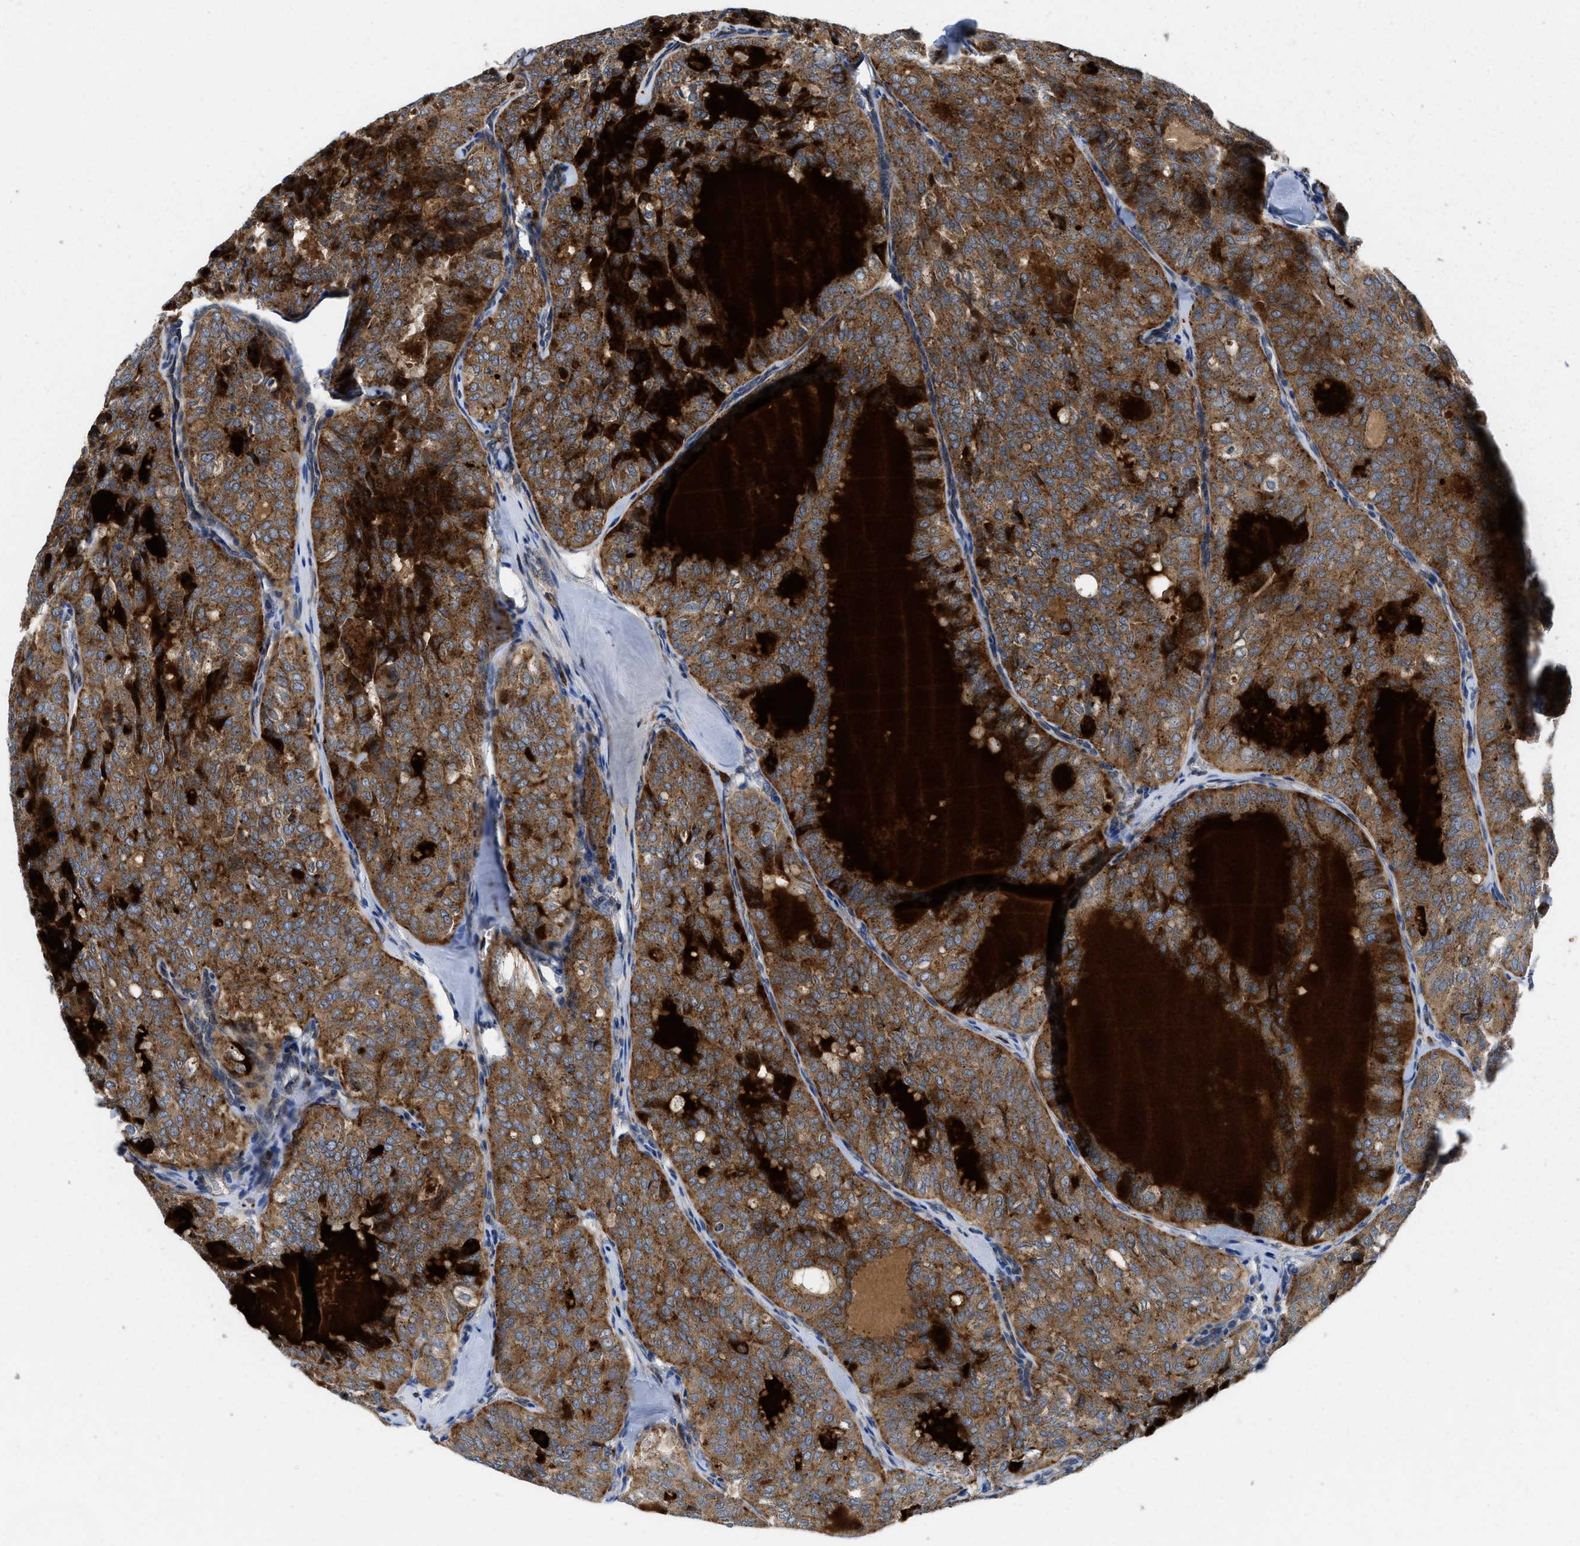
{"staining": {"intensity": "moderate", "quantity": ">75%", "location": "cytoplasmic/membranous"}, "tissue": "thyroid cancer", "cell_type": "Tumor cells", "image_type": "cancer", "snomed": [{"axis": "morphology", "description": "Follicular adenoma carcinoma, NOS"}, {"axis": "topography", "description": "Thyroid gland"}], "caption": "A photomicrograph of thyroid cancer (follicular adenoma carcinoma) stained for a protein exhibits moderate cytoplasmic/membranous brown staining in tumor cells. The protein is stained brown, and the nuclei are stained in blue (DAB IHC with brightfield microscopy, high magnification).", "gene": "ENPP4", "patient": {"sex": "male", "age": 75}}